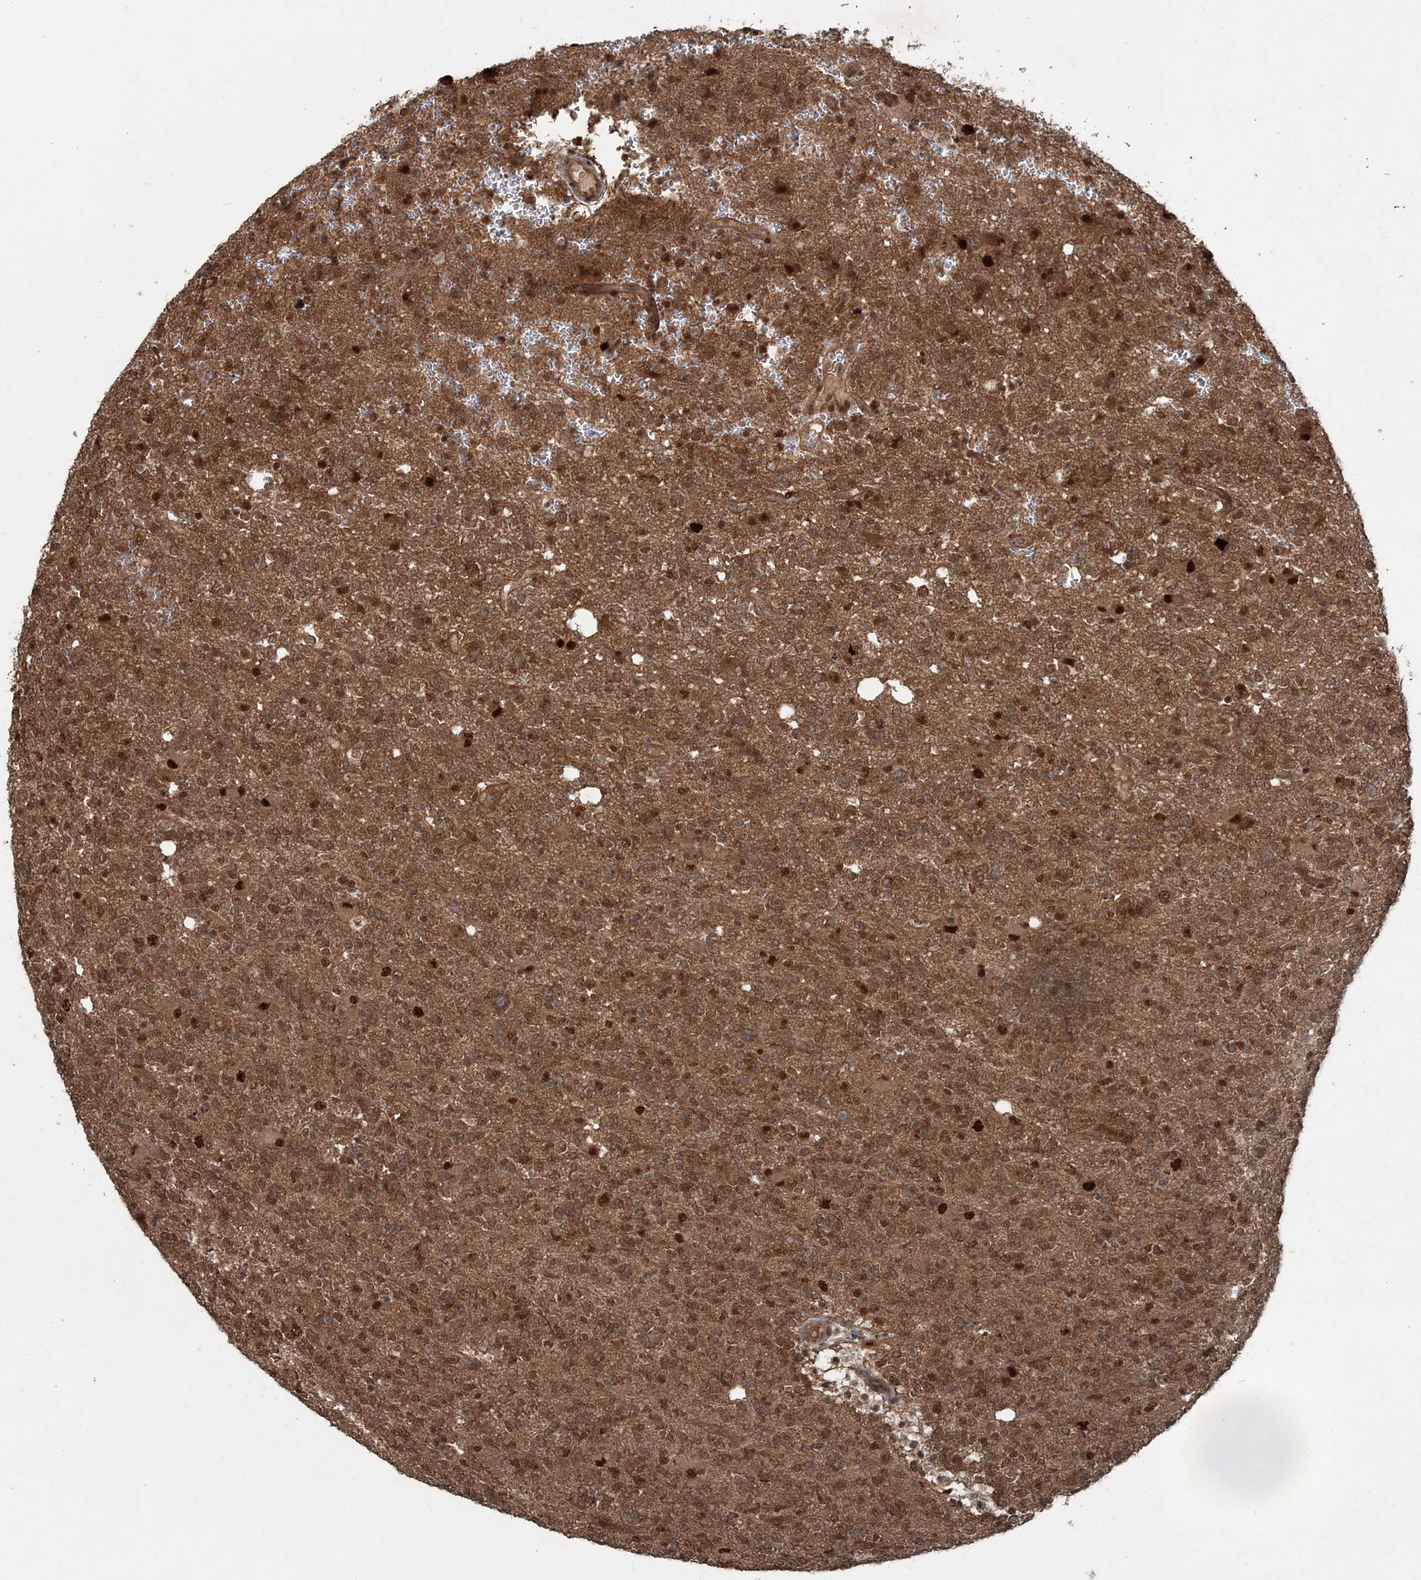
{"staining": {"intensity": "moderate", "quantity": ">75%", "location": "cytoplasmic/membranous,nuclear"}, "tissue": "glioma", "cell_type": "Tumor cells", "image_type": "cancer", "snomed": [{"axis": "morphology", "description": "Glioma, malignant, High grade"}, {"axis": "topography", "description": "Brain"}], "caption": "IHC photomicrograph of neoplastic tissue: malignant high-grade glioma stained using immunohistochemistry (IHC) reveals medium levels of moderate protein expression localized specifically in the cytoplasmic/membranous and nuclear of tumor cells, appearing as a cytoplasmic/membranous and nuclear brown color.", "gene": "FBXL17", "patient": {"sex": "female", "age": 62}}